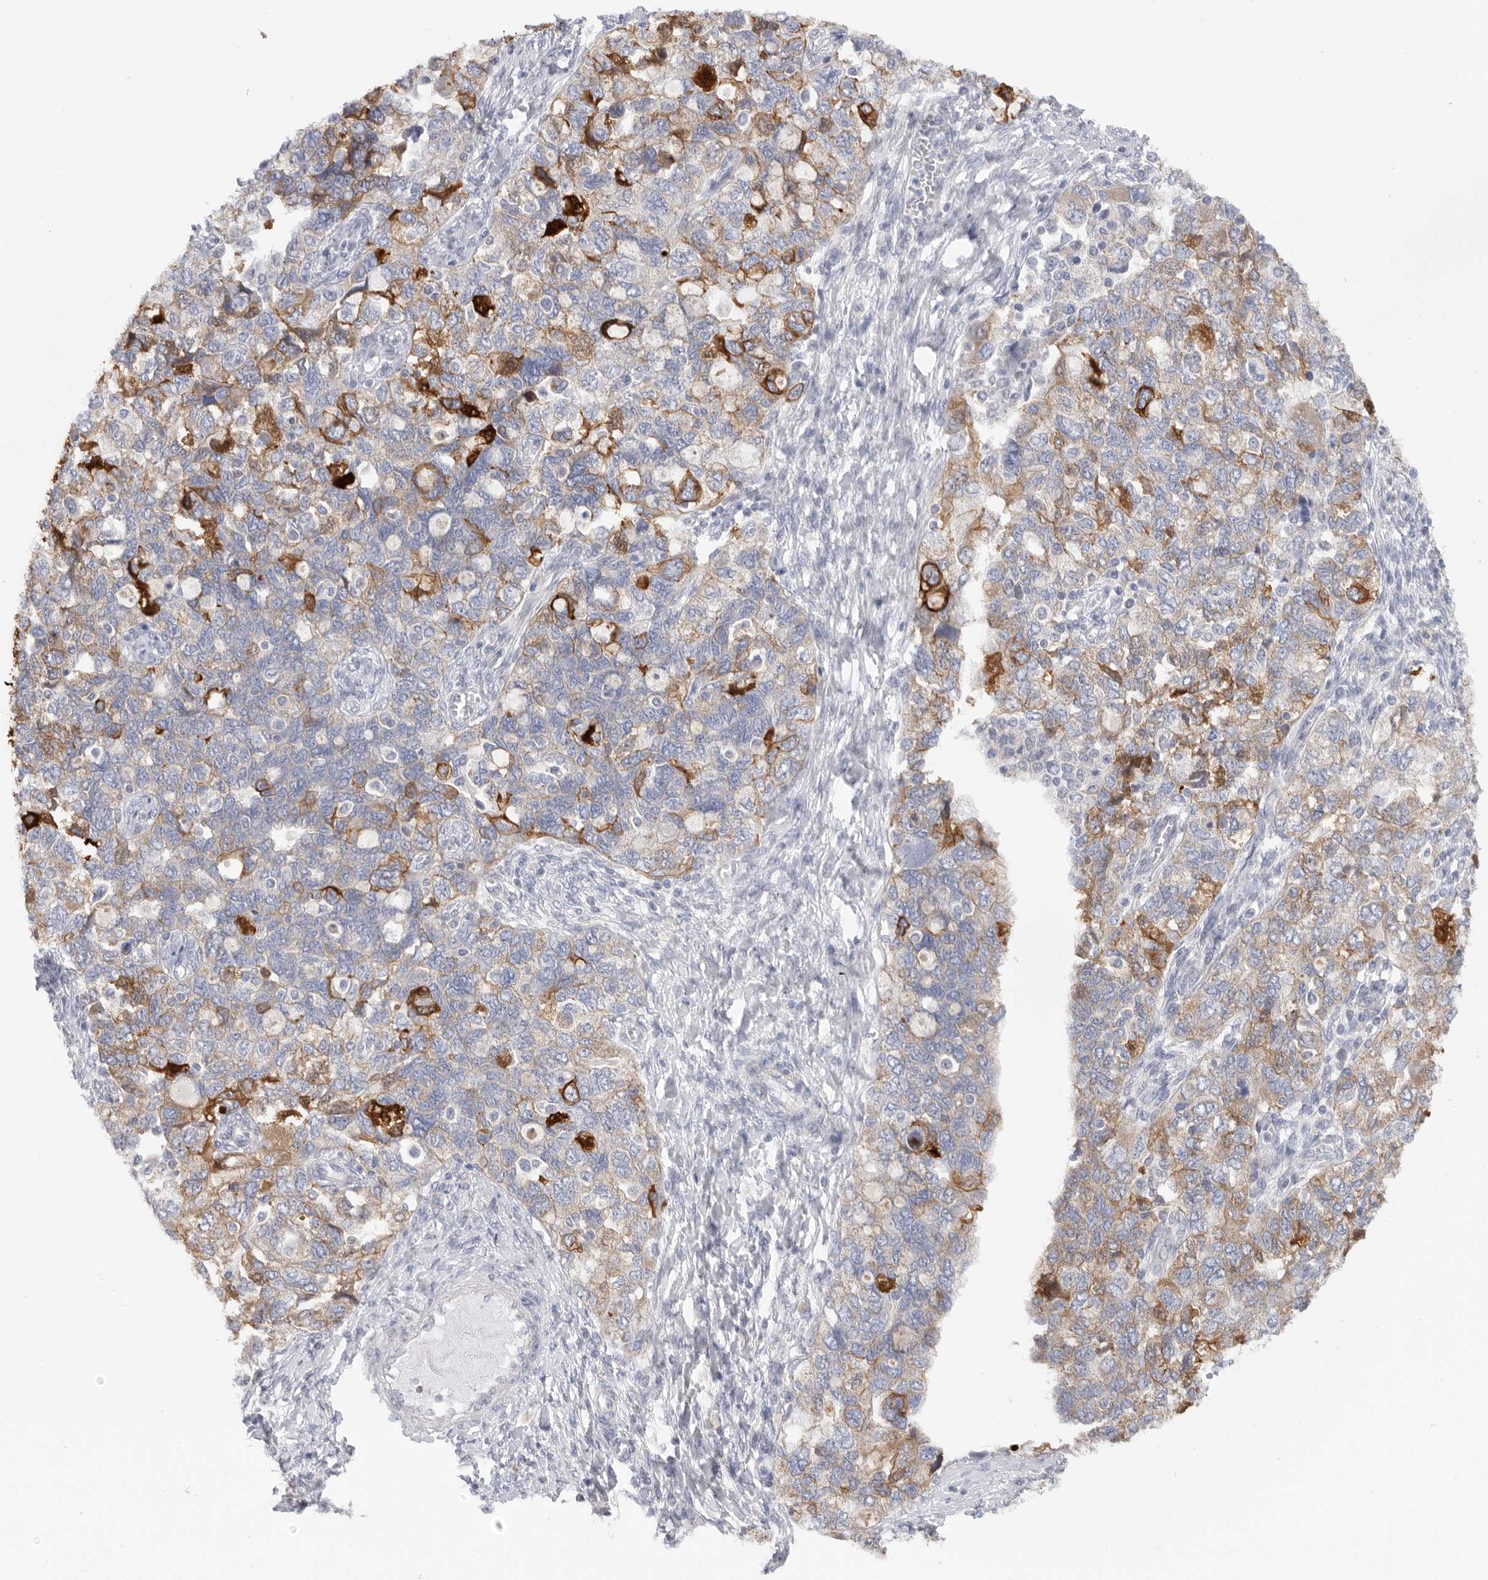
{"staining": {"intensity": "strong", "quantity": "<25%", "location": "cytoplasmic/membranous"}, "tissue": "ovarian cancer", "cell_type": "Tumor cells", "image_type": "cancer", "snomed": [{"axis": "morphology", "description": "Carcinoma, NOS"}, {"axis": "morphology", "description": "Cystadenocarcinoma, serous, NOS"}, {"axis": "topography", "description": "Ovary"}], "caption": "Strong cytoplasmic/membranous protein staining is present in about <25% of tumor cells in ovarian cancer (carcinoma).", "gene": "MTFR1L", "patient": {"sex": "female", "age": 69}}